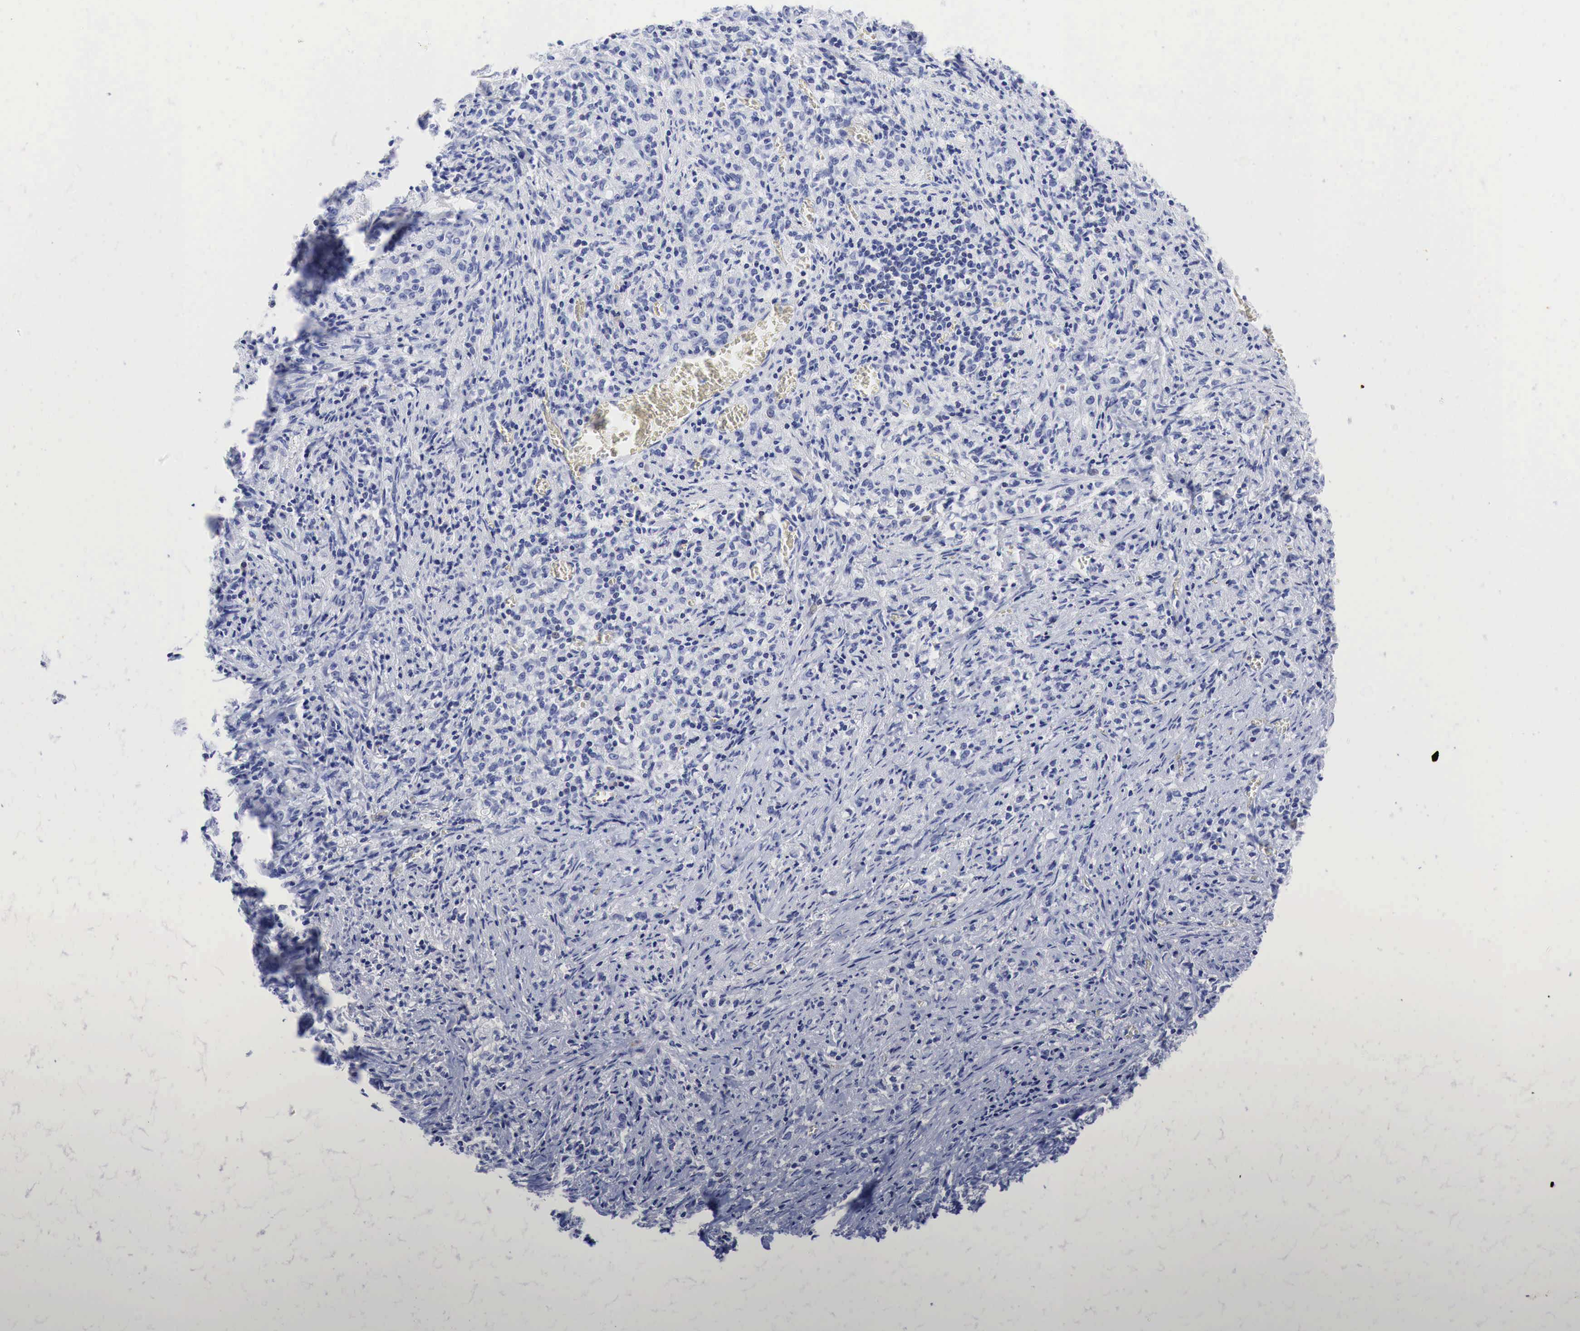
{"staining": {"intensity": "negative", "quantity": "none", "location": "none"}, "tissue": "stomach cancer", "cell_type": "Tumor cells", "image_type": "cancer", "snomed": [{"axis": "morphology", "description": "Adenocarcinoma, NOS"}, {"axis": "topography", "description": "Stomach"}], "caption": "Tumor cells are negative for protein expression in human stomach adenocarcinoma.", "gene": "INHA", "patient": {"sex": "male", "age": 72}}